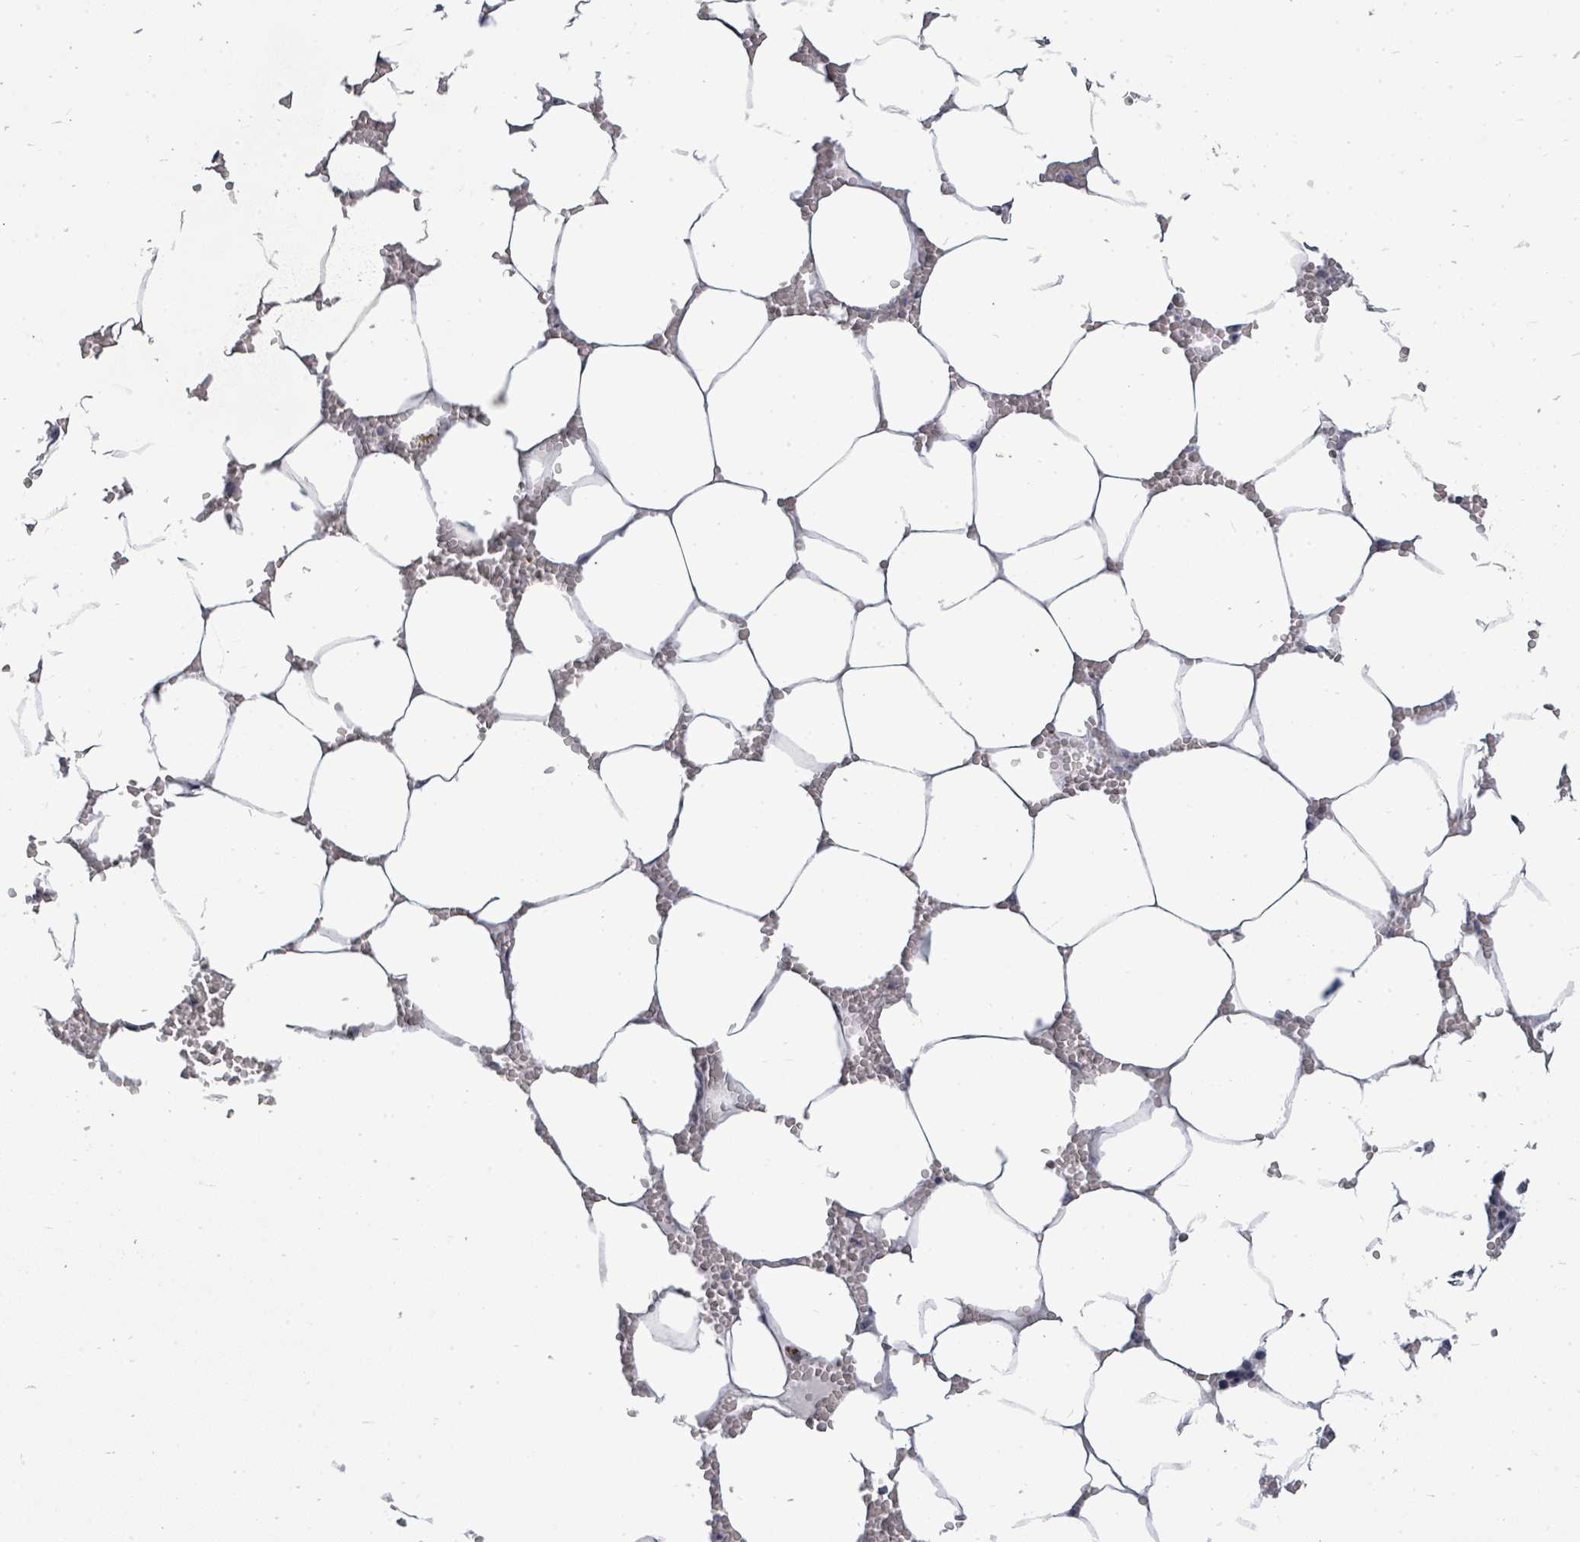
{"staining": {"intensity": "negative", "quantity": "none", "location": "none"}, "tissue": "bone marrow", "cell_type": "Hematopoietic cells", "image_type": "normal", "snomed": [{"axis": "morphology", "description": "Normal tissue, NOS"}, {"axis": "topography", "description": "Bone marrow"}], "caption": "Photomicrograph shows no significant protein expression in hematopoietic cells of unremarkable bone marrow.", "gene": "PTPN20", "patient": {"sex": "male", "age": 70}}